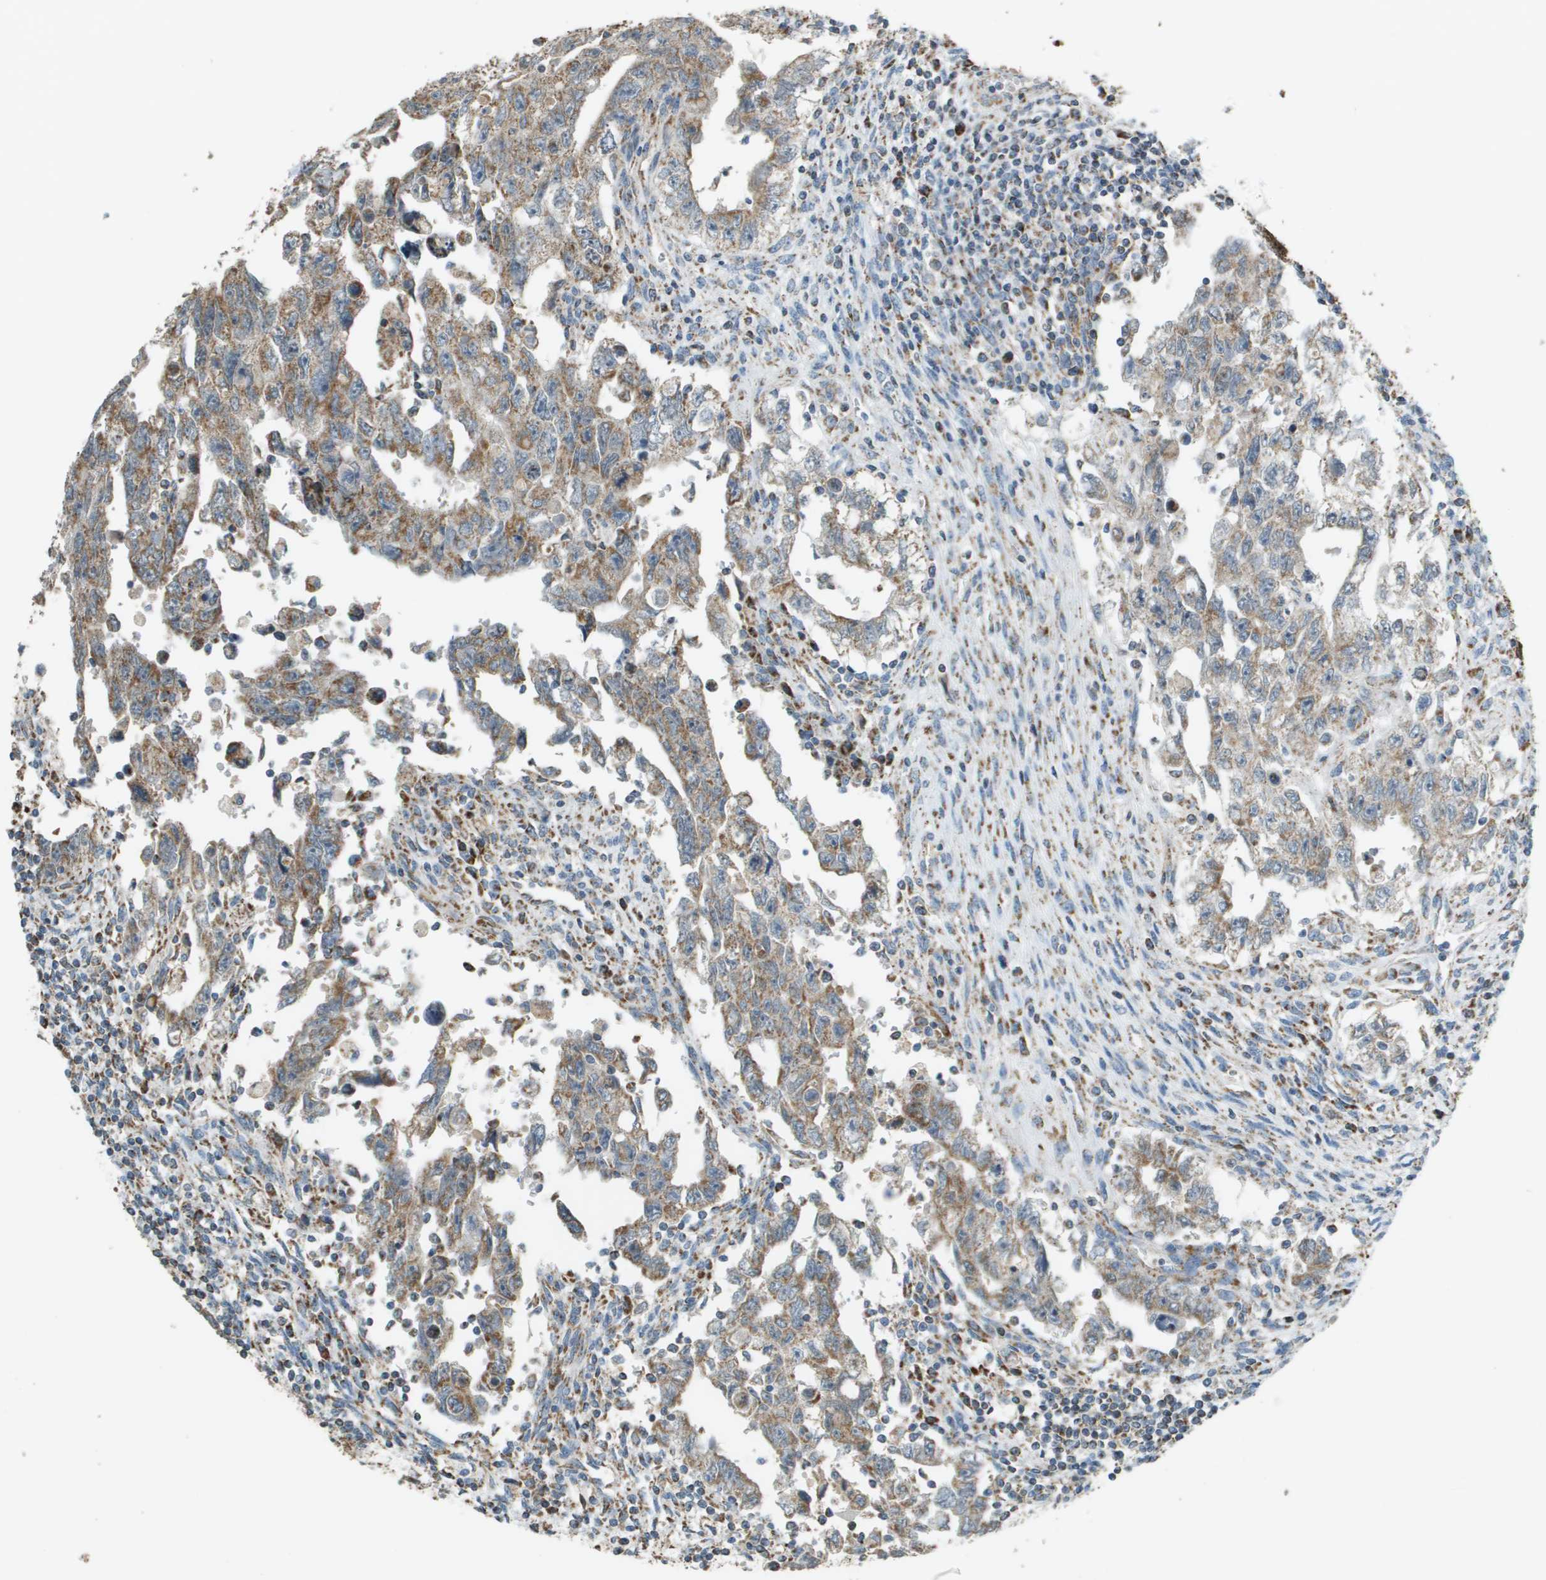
{"staining": {"intensity": "moderate", "quantity": "25%-75%", "location": "cytoplasmic/membranous"}, "tissue": "testis cancer", "cell_type": "Tumor cells", "image_type": "cancer", "snomed": [{"axis": "morphology", "description": "Carcinoma, Embryonal, NOS"}, {"axis": "topography", "description": "Testis"}], "caption": "Immunohistochemistry of embryonal carcinoma (testis) displays medium levels of moderate cytoplasmic/membranous expression in approximately 25%-75% of tumor cells.", "gene": "FH", "patient": {"sex": "male", "age": 28}}